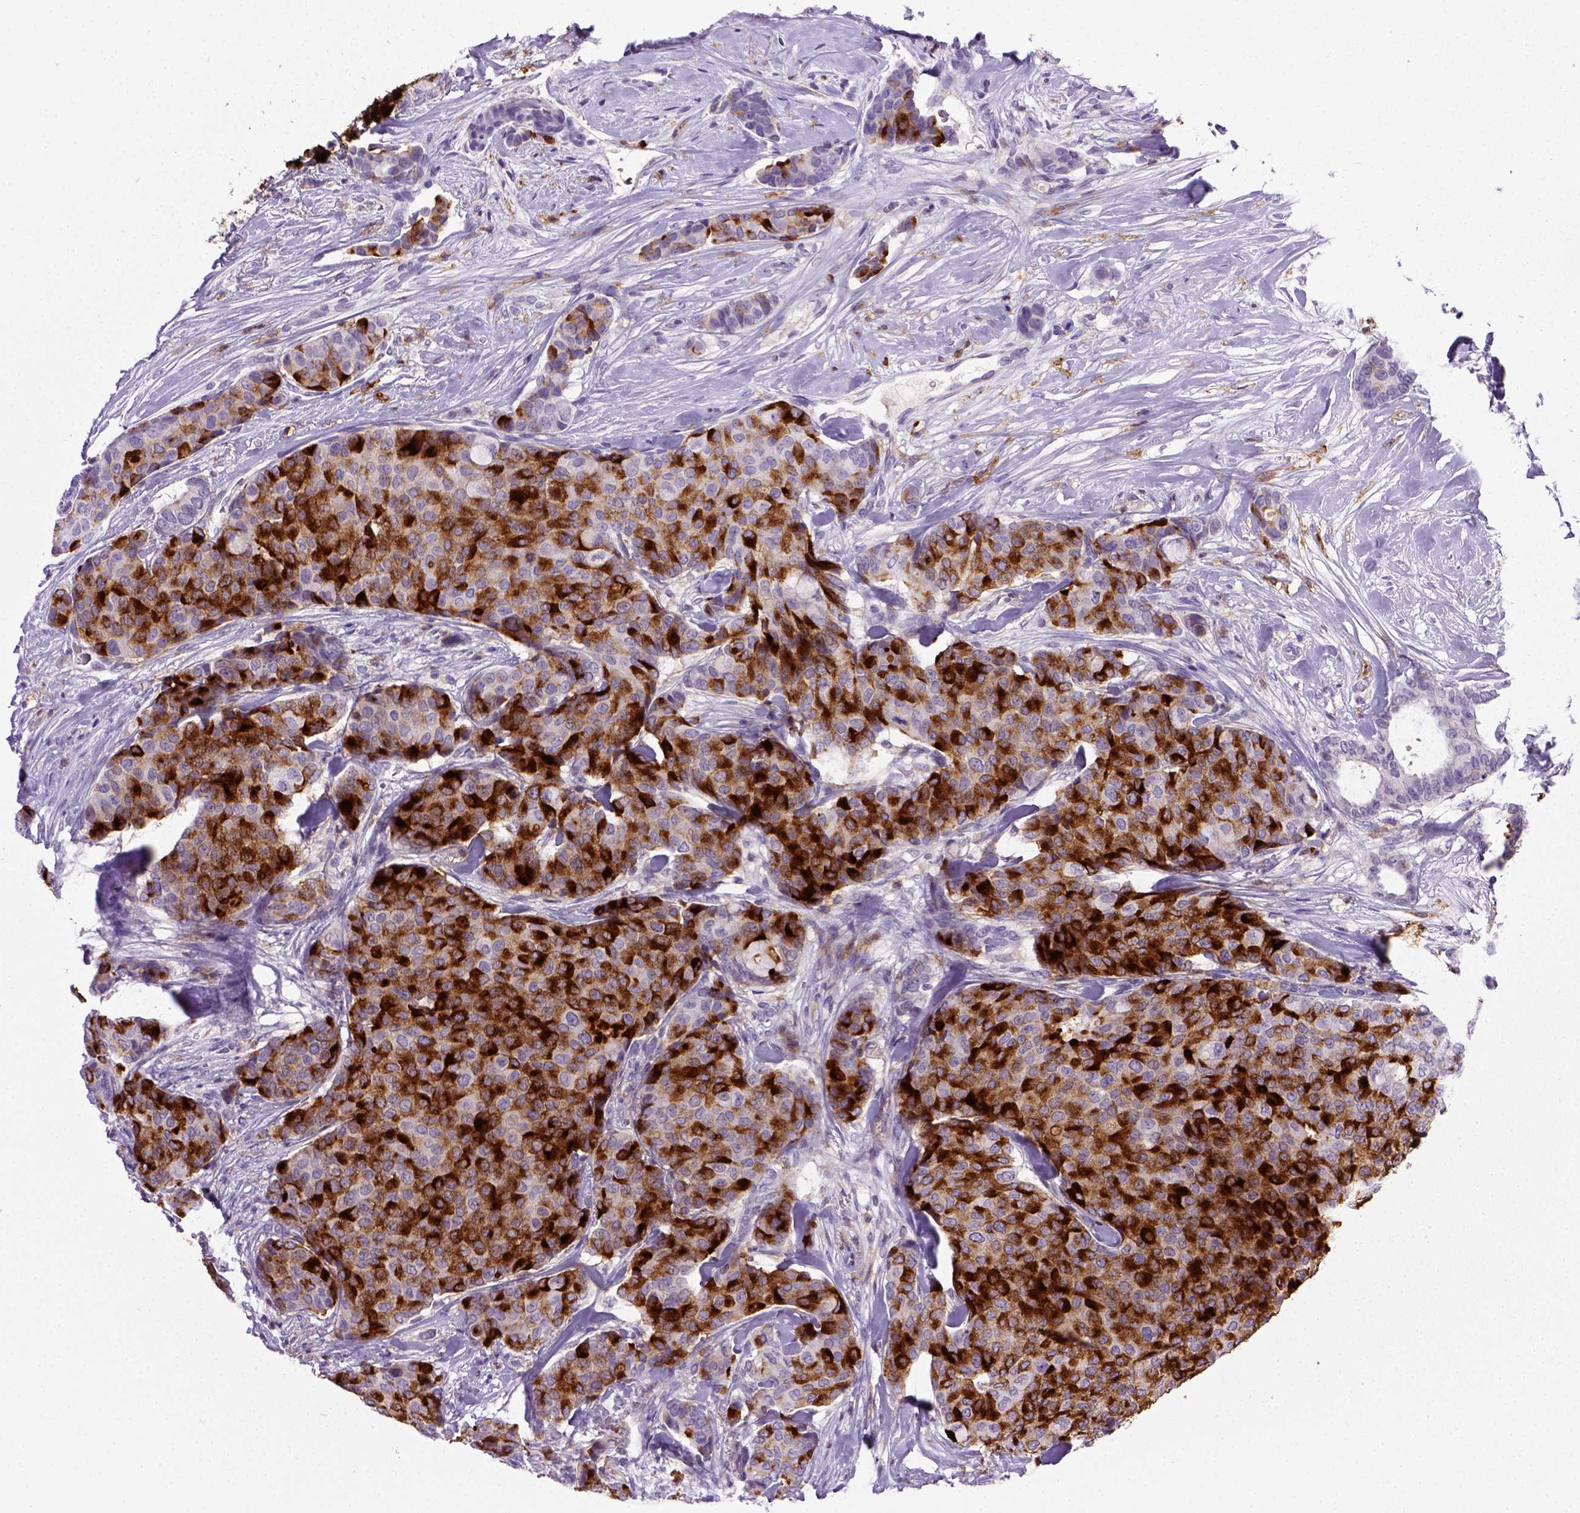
{"staining": {"intensity": "strong", "quantity": ">75%", "location": "cytoplasmic/membranous"}, "tissue": "breast cancer", "cell_type": "Tumor cells", "image_type": "cancer", "snomed": [{"axis": "morphology", "description": "Duct carcinoma"}, {"axis": "topography", "description": "Breast"}], "caption": "Protein expression analysis of breast cancer shows strong cytoplasmic/membranous positivity in approximately >75% of tumor cells.", "gene": "CD14", "patient": {"sex": "female", "age": 75}}